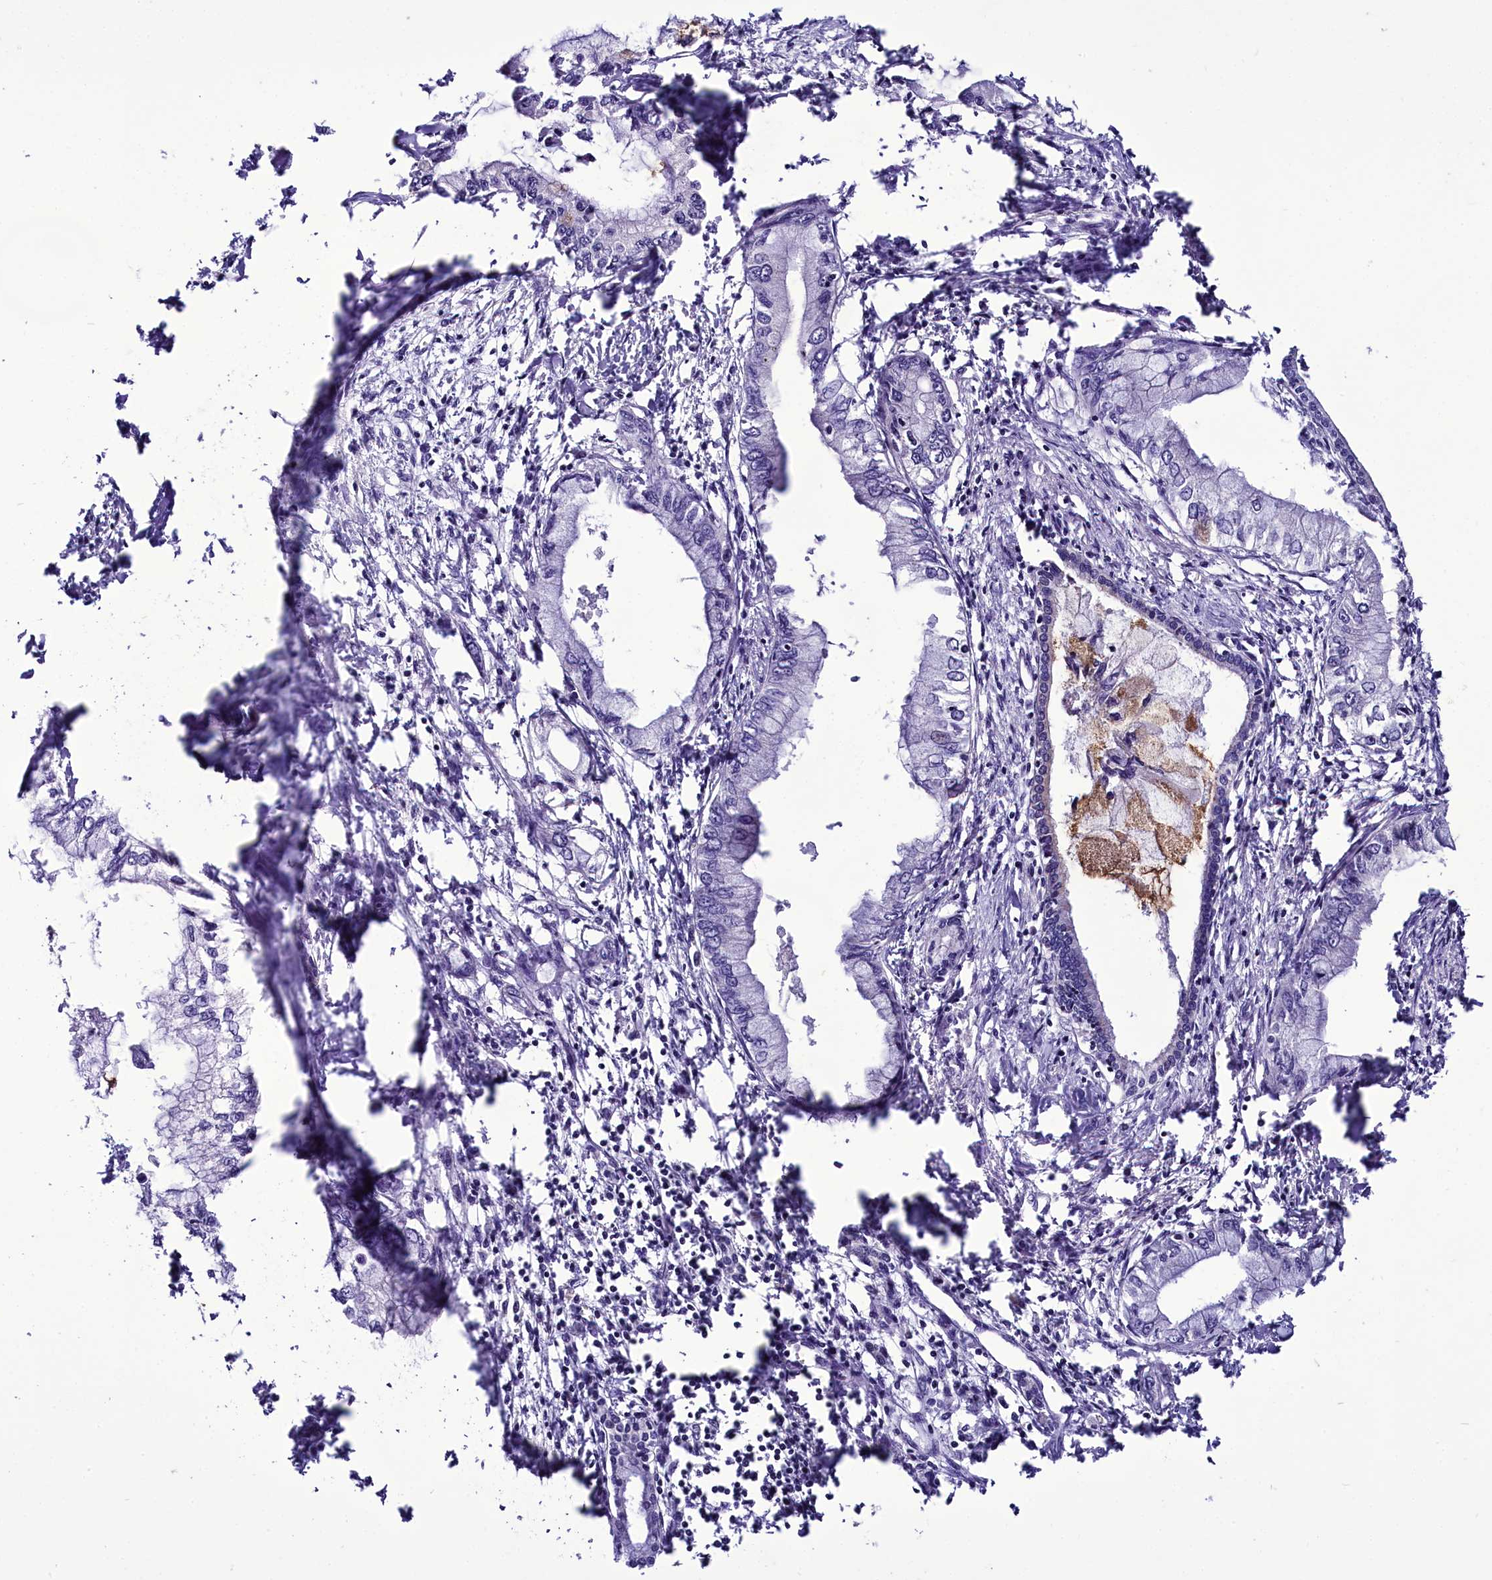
{"staining": {"intensity": "negative", "quantity": "none", "location": "none"}, "tissue": "pancreatic cancer", "cell_type": "Tumor cells", "image_type": "cancer", "snomed": [{"axis": "morphology", "description": "Adenocarcinoma, NOS"}, {"axis": "topography", "description": "Pancreas"}], "caption": "This is an IHC micrograph of human adenocarcinoma (pancreatic). There is no positivity in tumor cells.", "gene": "C9orf40", "patient": {"sex": "male", "age": 48}}